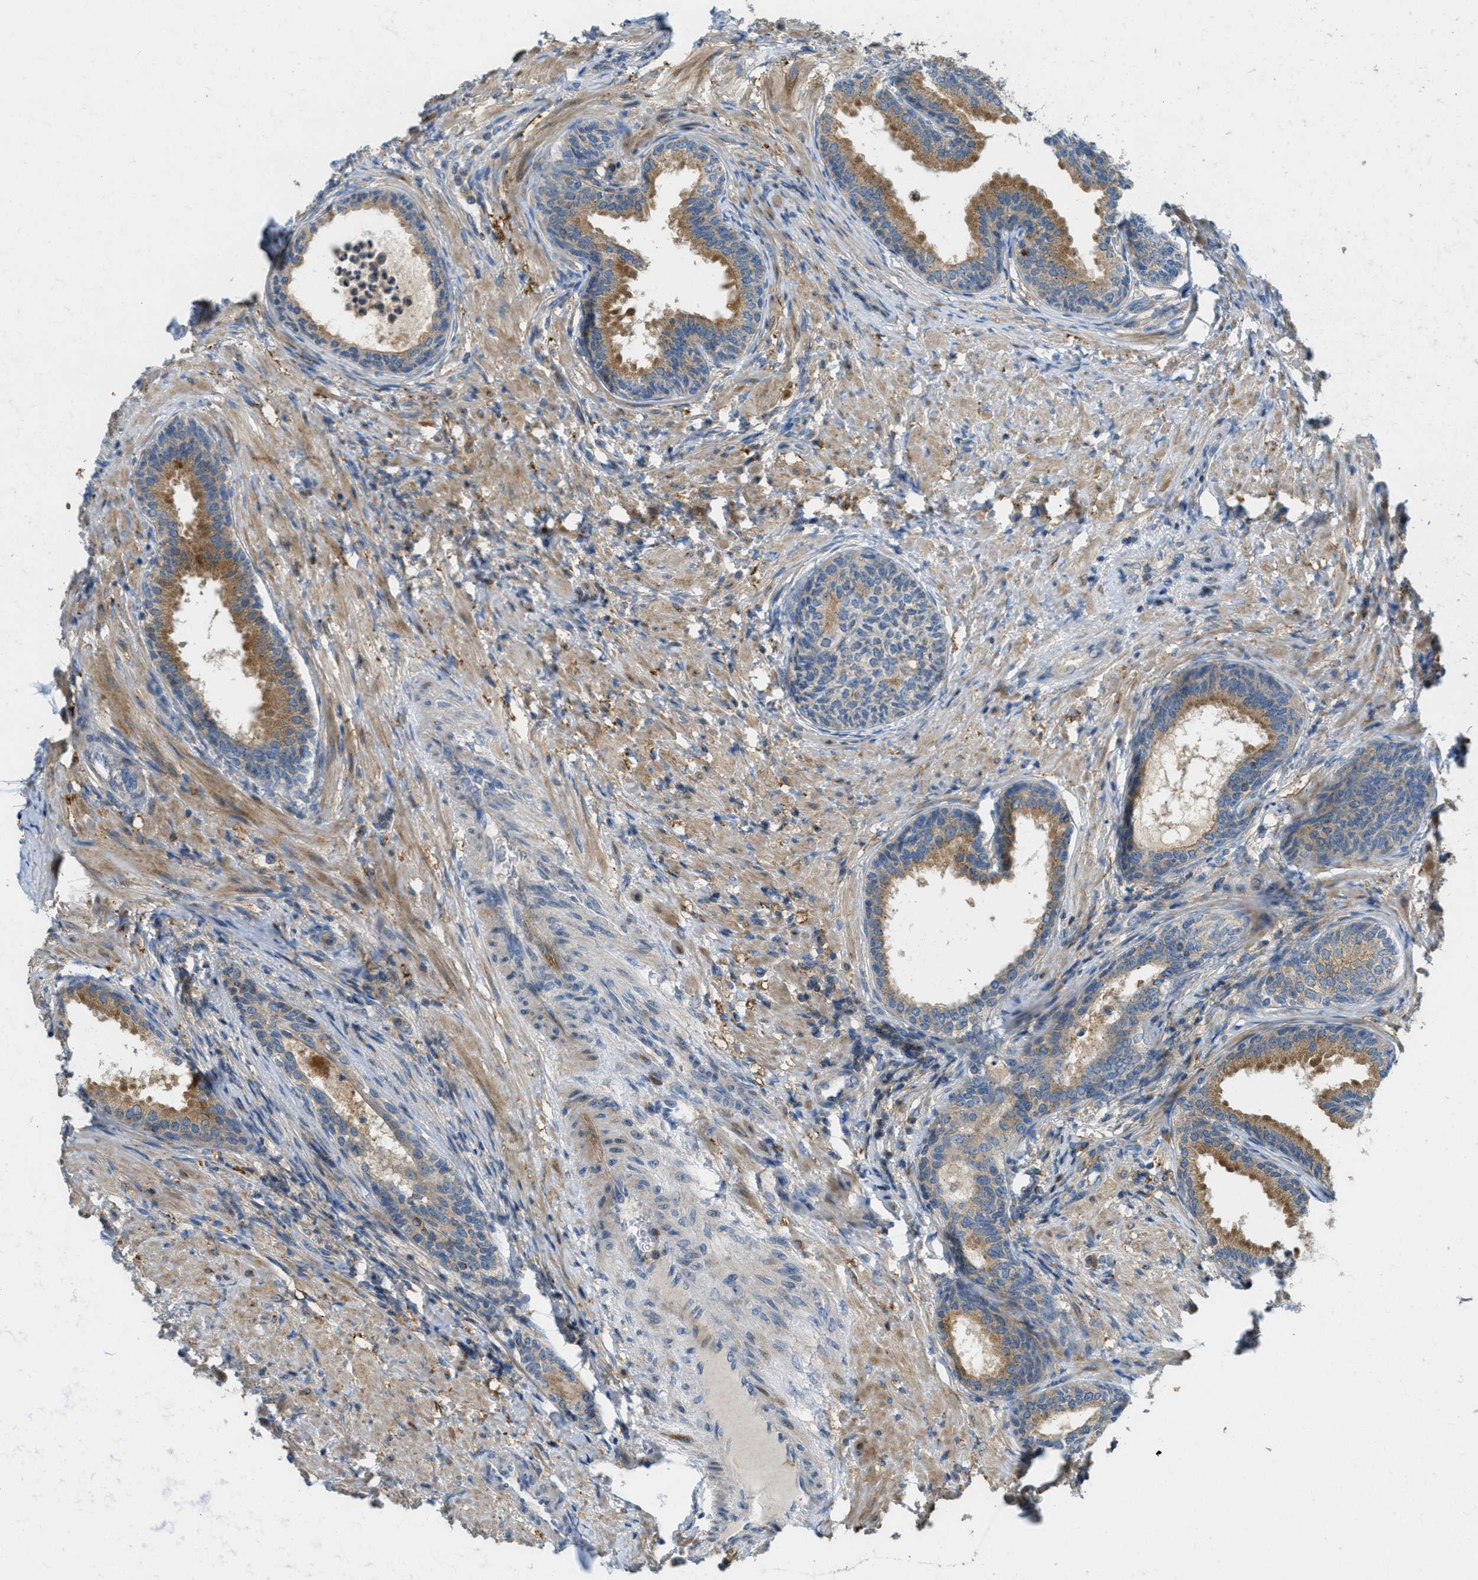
{"staining": {"intensity": "moderate", "quantity": ">75%", "location": "cytoplasmic/membranous"}, "tissue": "prostate", "cell_type": "Glandular cells", "image_type": "normal", "snomed": [{"axis": "morphology", "description": "Normal tissue, NOS"}, {"axis": "topography", "description": "Prostate"}], "caption": "Immunohistochemistry (IHC) of normal human prostate displays medium levels of moderate cytoplasmic/membranous expression in about >75% of glandular cells.", "gene": "RFFL", "patient": {"sex": "male", "age": 76}}